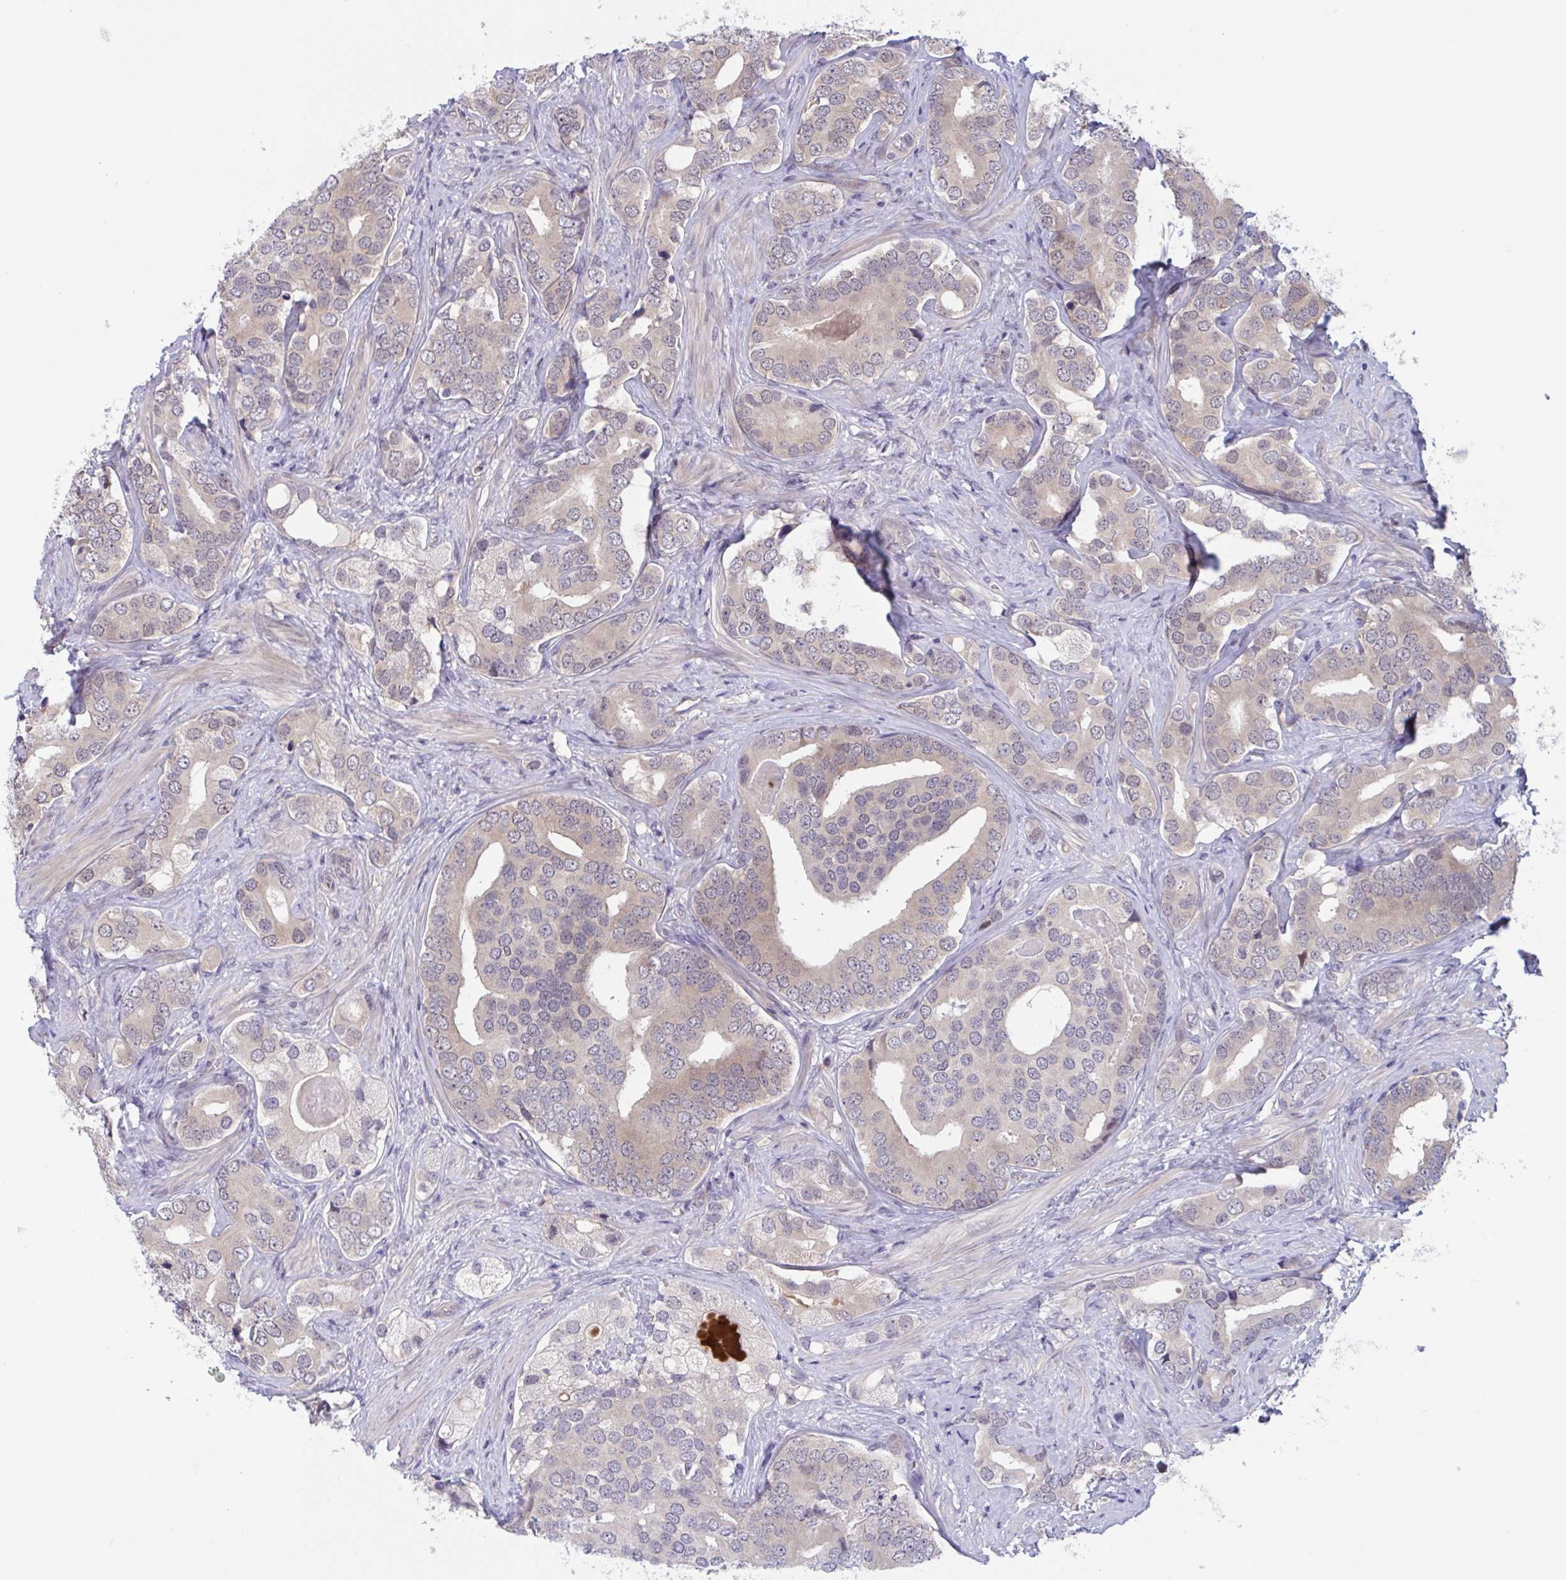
{"staining": {"intensity": "weak", "quantity": "<25%", "location": "cytoplasmic/membranous"}, "tissue": "prostate cancer", "cell_type": "Tumor cells", "image_type": "cancer", "snomed": [{"axis": "morphology", "description": "Adenocarcinoma, High grade"}, {"axis": "topography", "description": "Prostate"}], "caption": "Histopathology image shows no significant protein expression in tumor cells of prostate cancer. (Stains: DAB immunohistochemistry (IHC) with hematoxylin counter stain, Microscopy: brightfield microscopy at high magnification).", "gene": "RIOK1", "patient": {"sex": "male", "age": 62}}